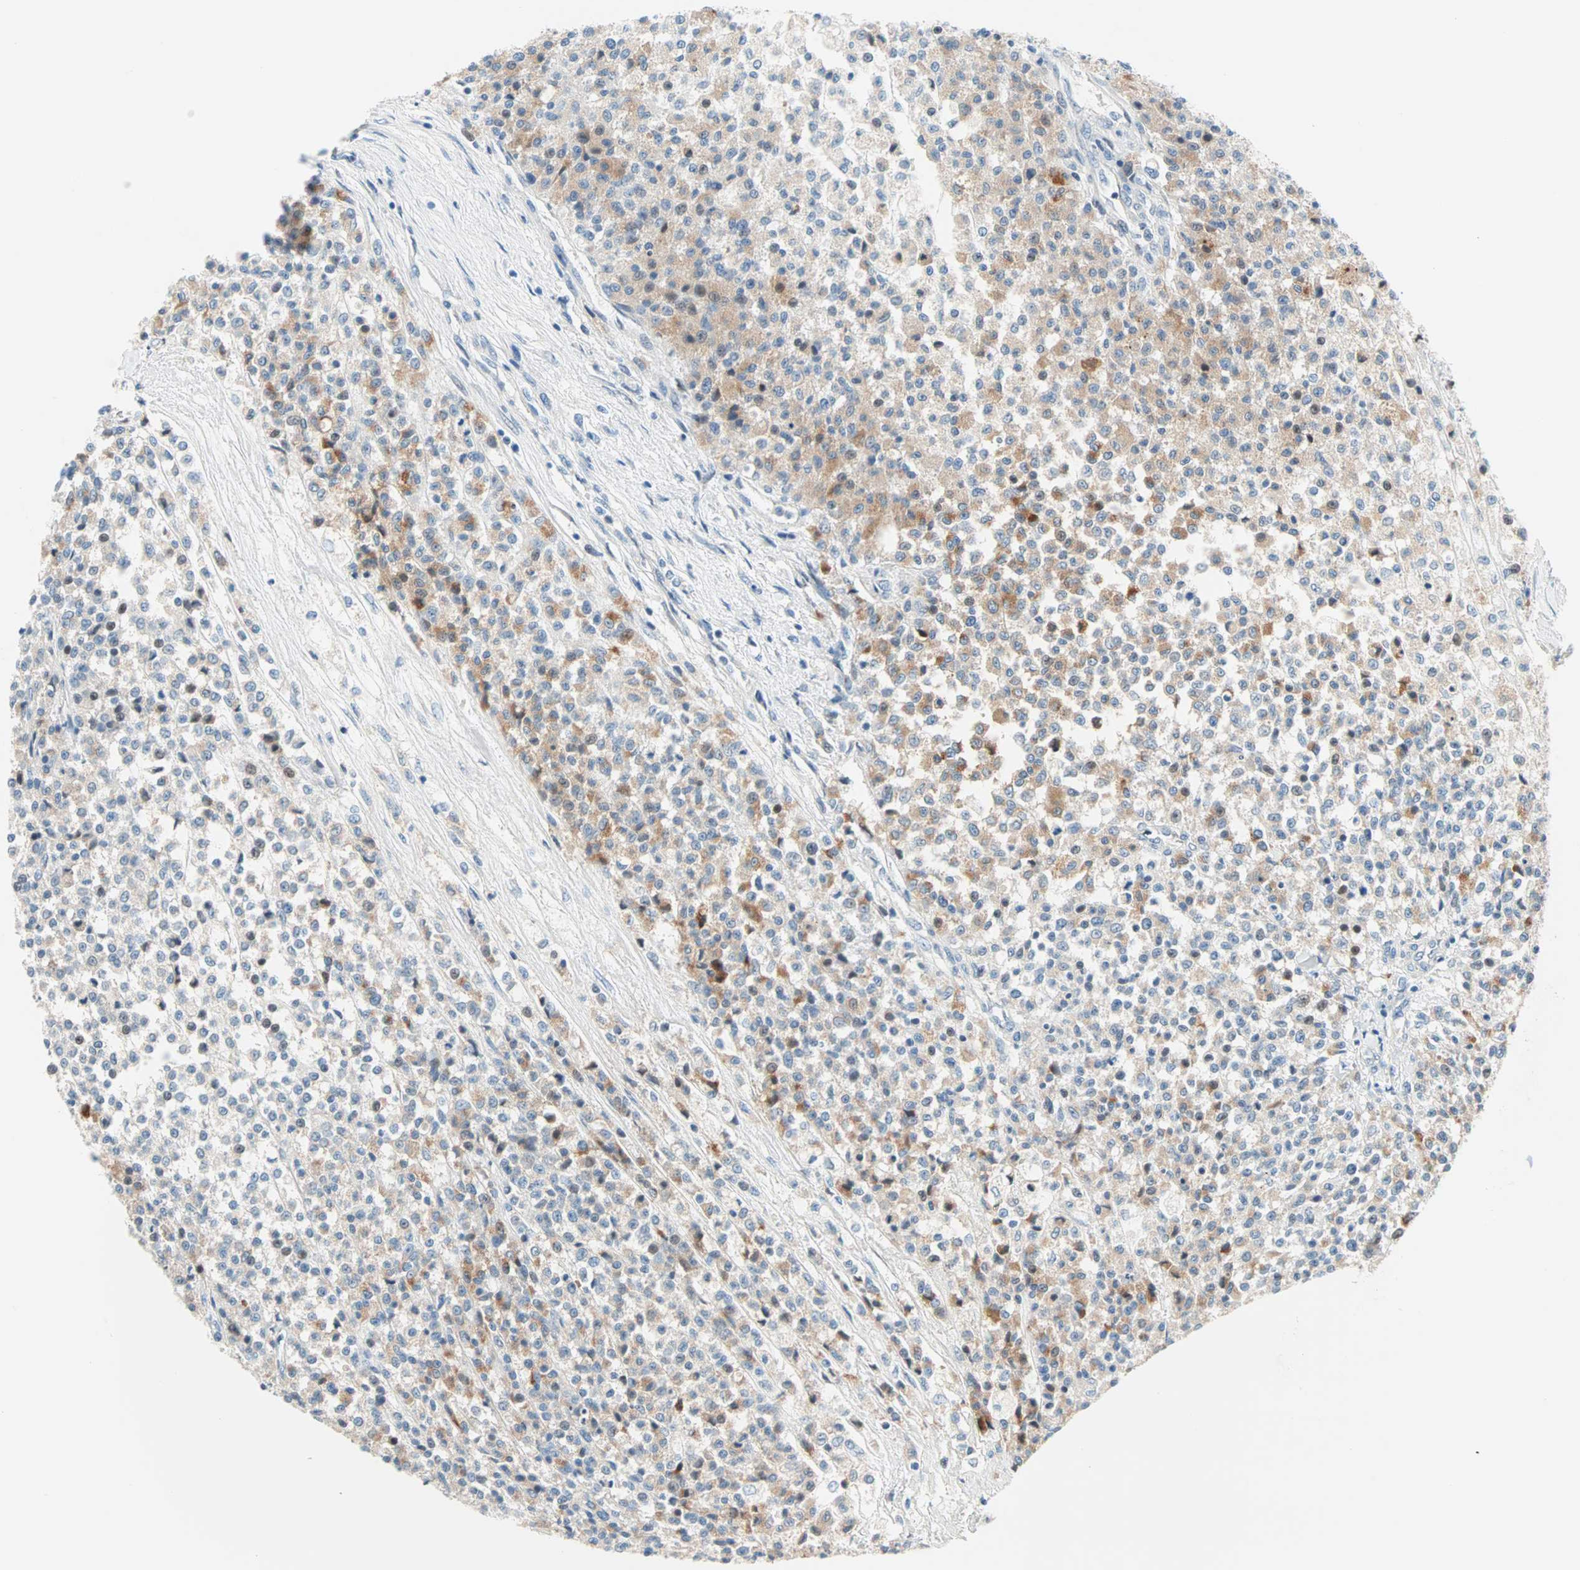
{"staining": {"intensity": "moderate", "quantity": "25%-75%", "location": "cytoplasmic/membranous"}, "tissue": "testis cancer", "cell_type": "Tumor cells", "image_type": "cancer", "snomed": [{"axis": "morphology", "description": "Seminoma, NOS"}, {"axis": "topography", "description": "Testis"}], "caption": "A high-resolution image shows immunohistochemistry staining of seminoma (testis), which demonstrates moderate cytoplasmic/membranous expression in about 25%-75% of tumor cells.", "gene": "TMEM163", "patient": {"sex": "male", "age": 59}}